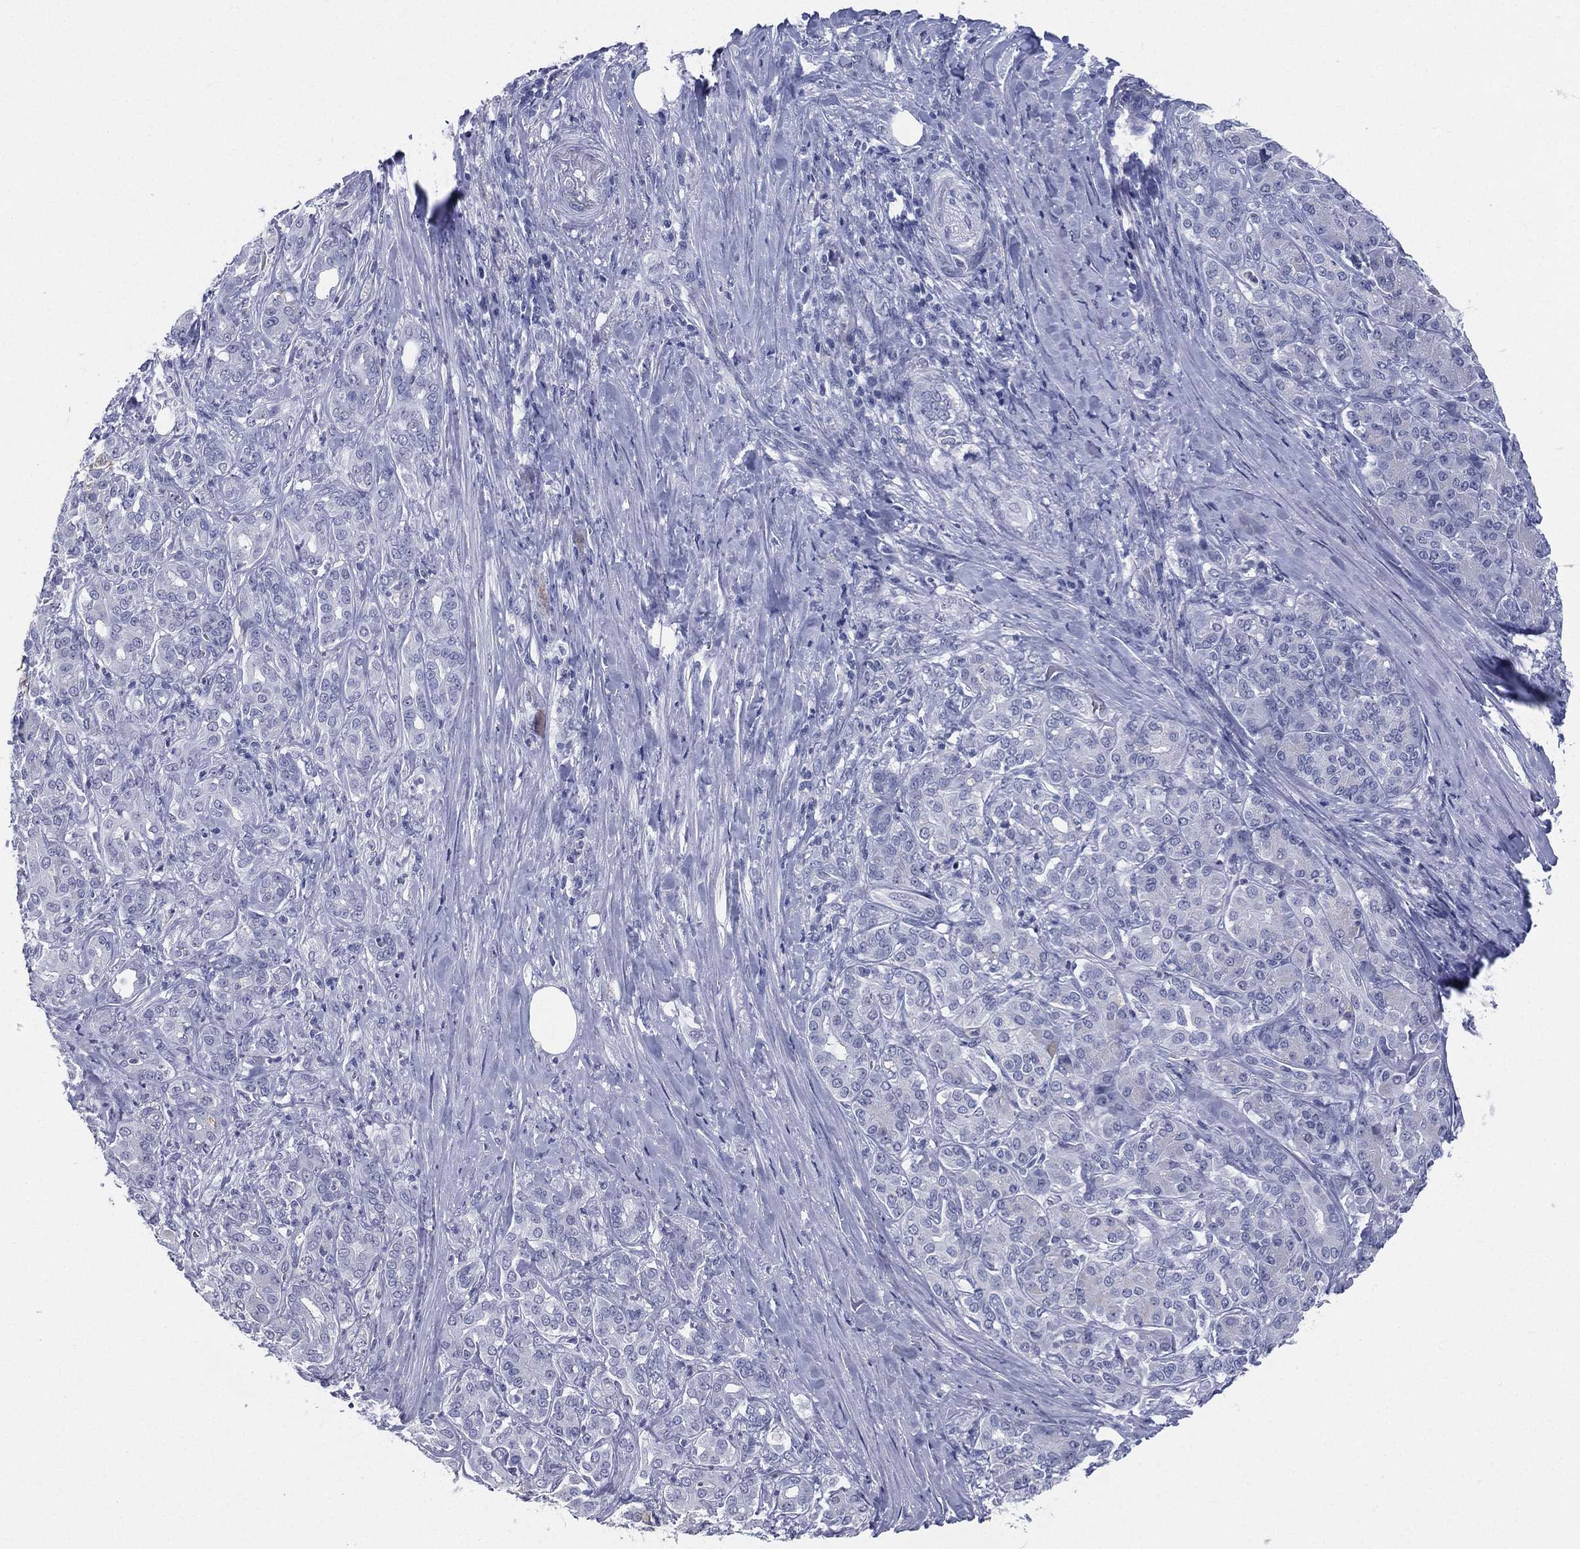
{"staining": {"intensity": "negative", "quantity": "none", "location": "none"}, "tissue": "pancreatic cancer", "cell_type": "Tumor cells", "image_type": "cancer", "snomed": [{"axis": "morphology", "description": "Normal tissue, NOS"}, {"axis": "morphology", "description": "Inflammation, NOS"}, {"axis": "morphology", "description": "Adenocarcinoma, NOS"}, {"axis": "topography", "description": "Pancreas"}], "caption": "Tumor cells show no significant protein positivity in pancreatic cancer (adenocarcinoma). The staining was performed using DAB to visualize the protein expression in brown, while the nuclei were stained in blue with hematoxylin (Magnification: 20x).", "gene": "CD22", "patient": {"sex": "male", "age": 57}}